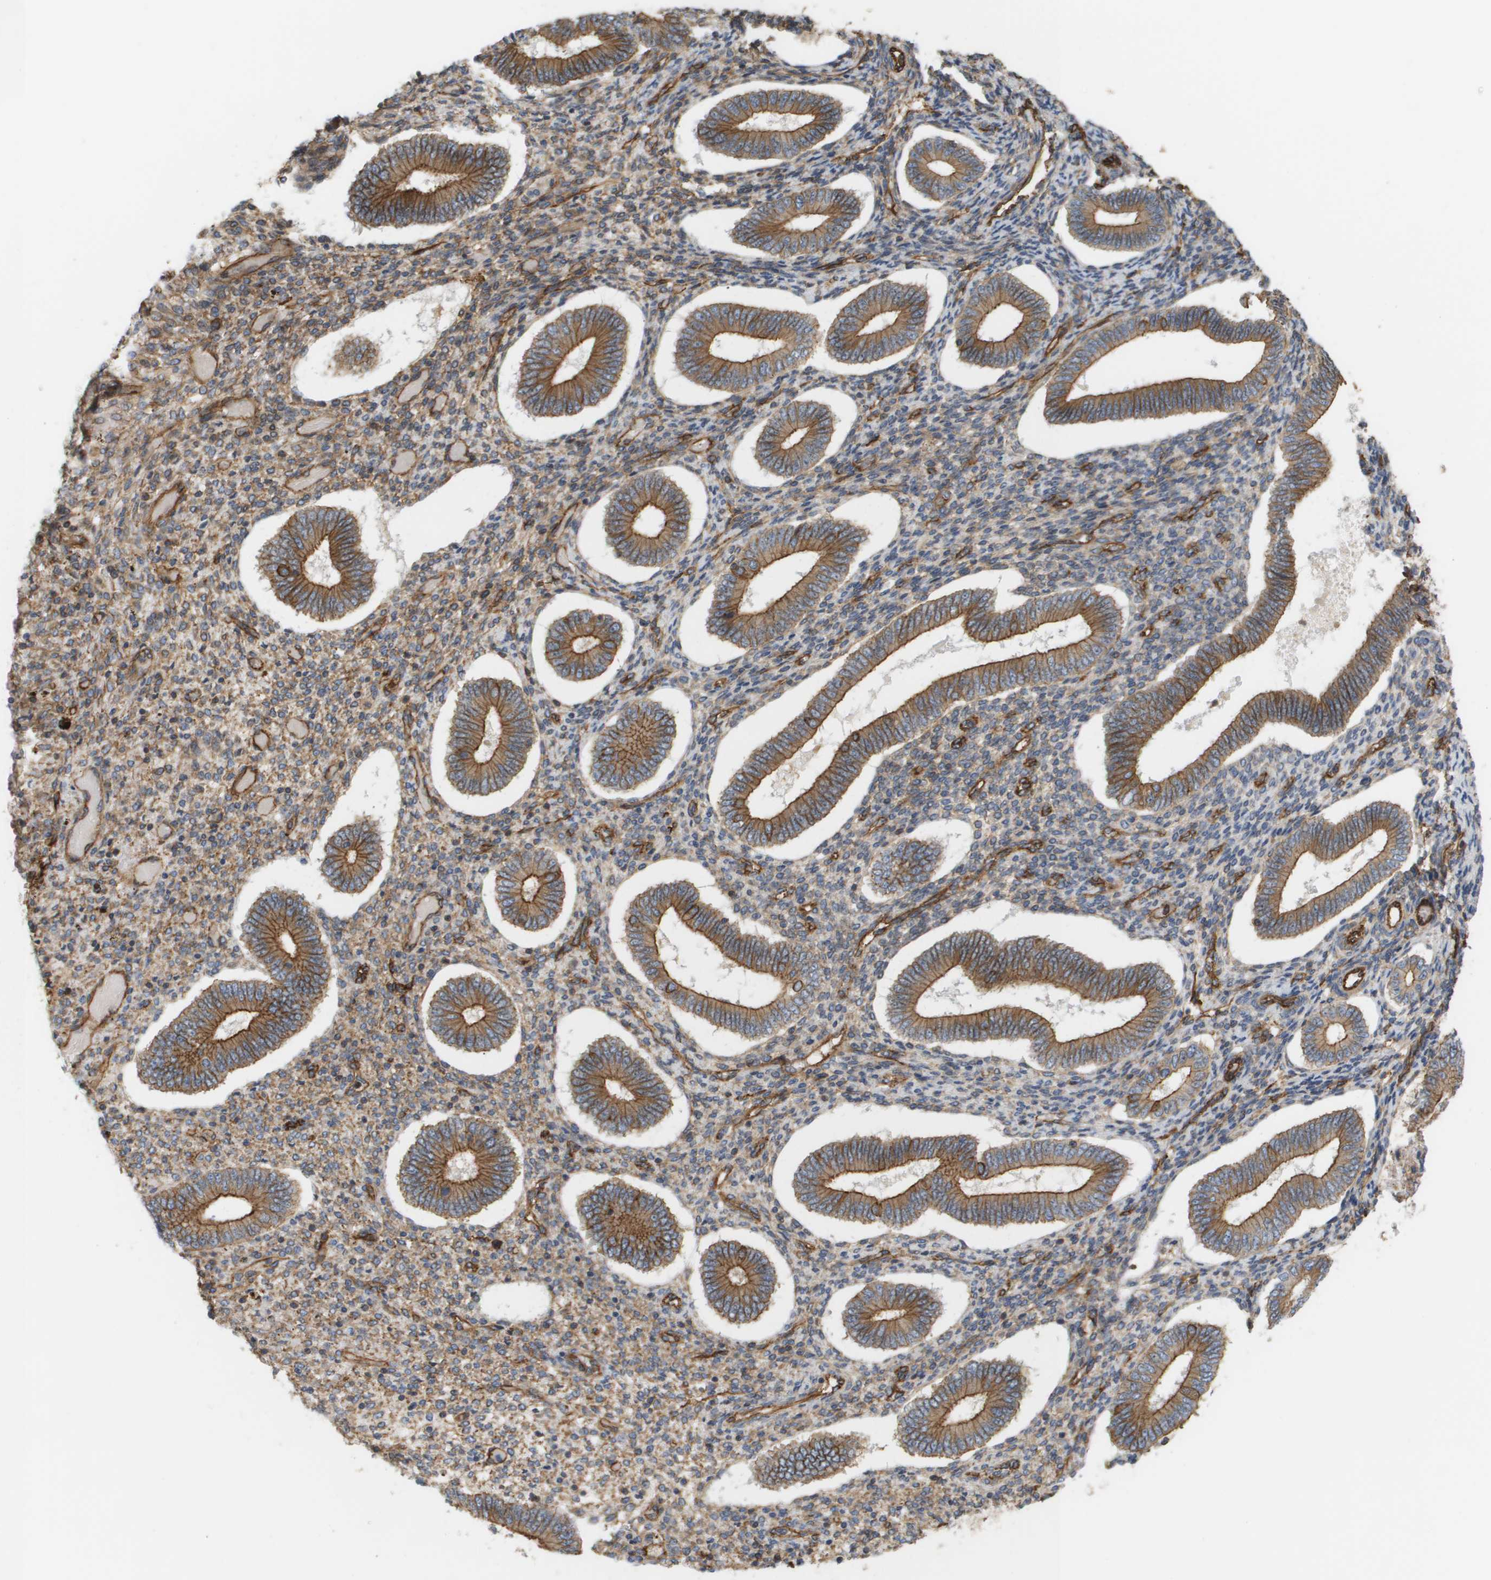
{"staining": {"intensity": "weak", "quantity": "25%-75%", "location": "cytoplasmic/membranous"}, "tissue": "endometrium", "cell_type": "Cells in endometrial stroma", "image_type": "normal", "snomed": [{"axis": "morphology", "description": "Normal tissue, NOS"}, {"axis": "topography", "description": "Endometrium"}], "caption": "IHC (DAB) staining of unremarkable endometrium reveals weak cytoplasmic/membranous protein positivity in about 25%-75% of cells in endometrial stroma.", "gene": "SGMS2", "patient": {"sex": "female", "age": 42}}